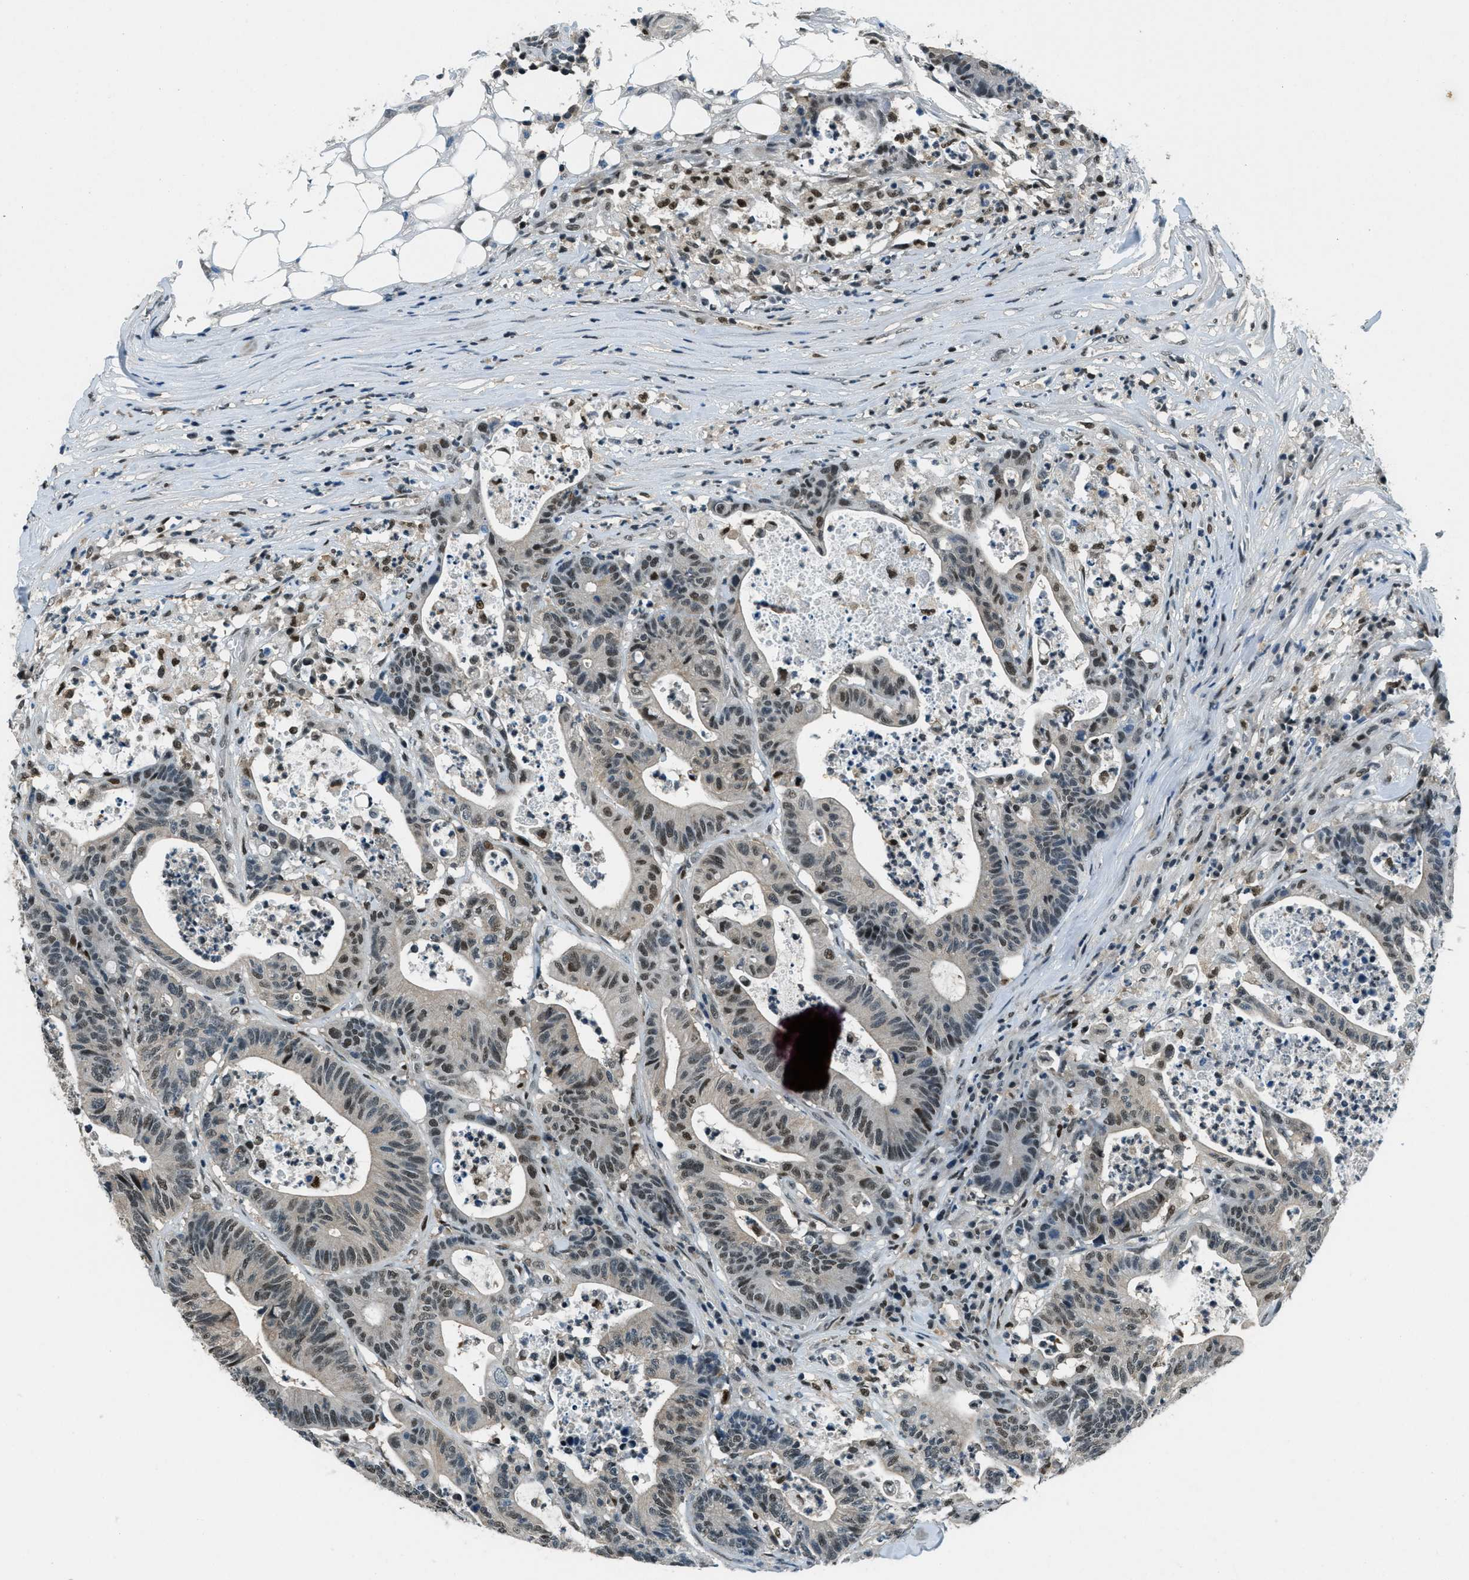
{"staining": {"intensity": "moderate", "quantity": ">75%", "location": "nuclear"}, "tissue": "colorectal cancer", "cell_type": "Tumor cells", "image_type": "cancer", "snomed": [{"axis": "morphology", "description": "Adenocarcinoma, NOS"}, {"axis": "topography", "description": "Colon"}], "caption": "Tumor cells display medium levels of moderate nuclear expression in about >75% of cells in human adenocarcinoma (colorectal).", "gene": "OGFR", "patient": {"sex": "female", "age": 84}}